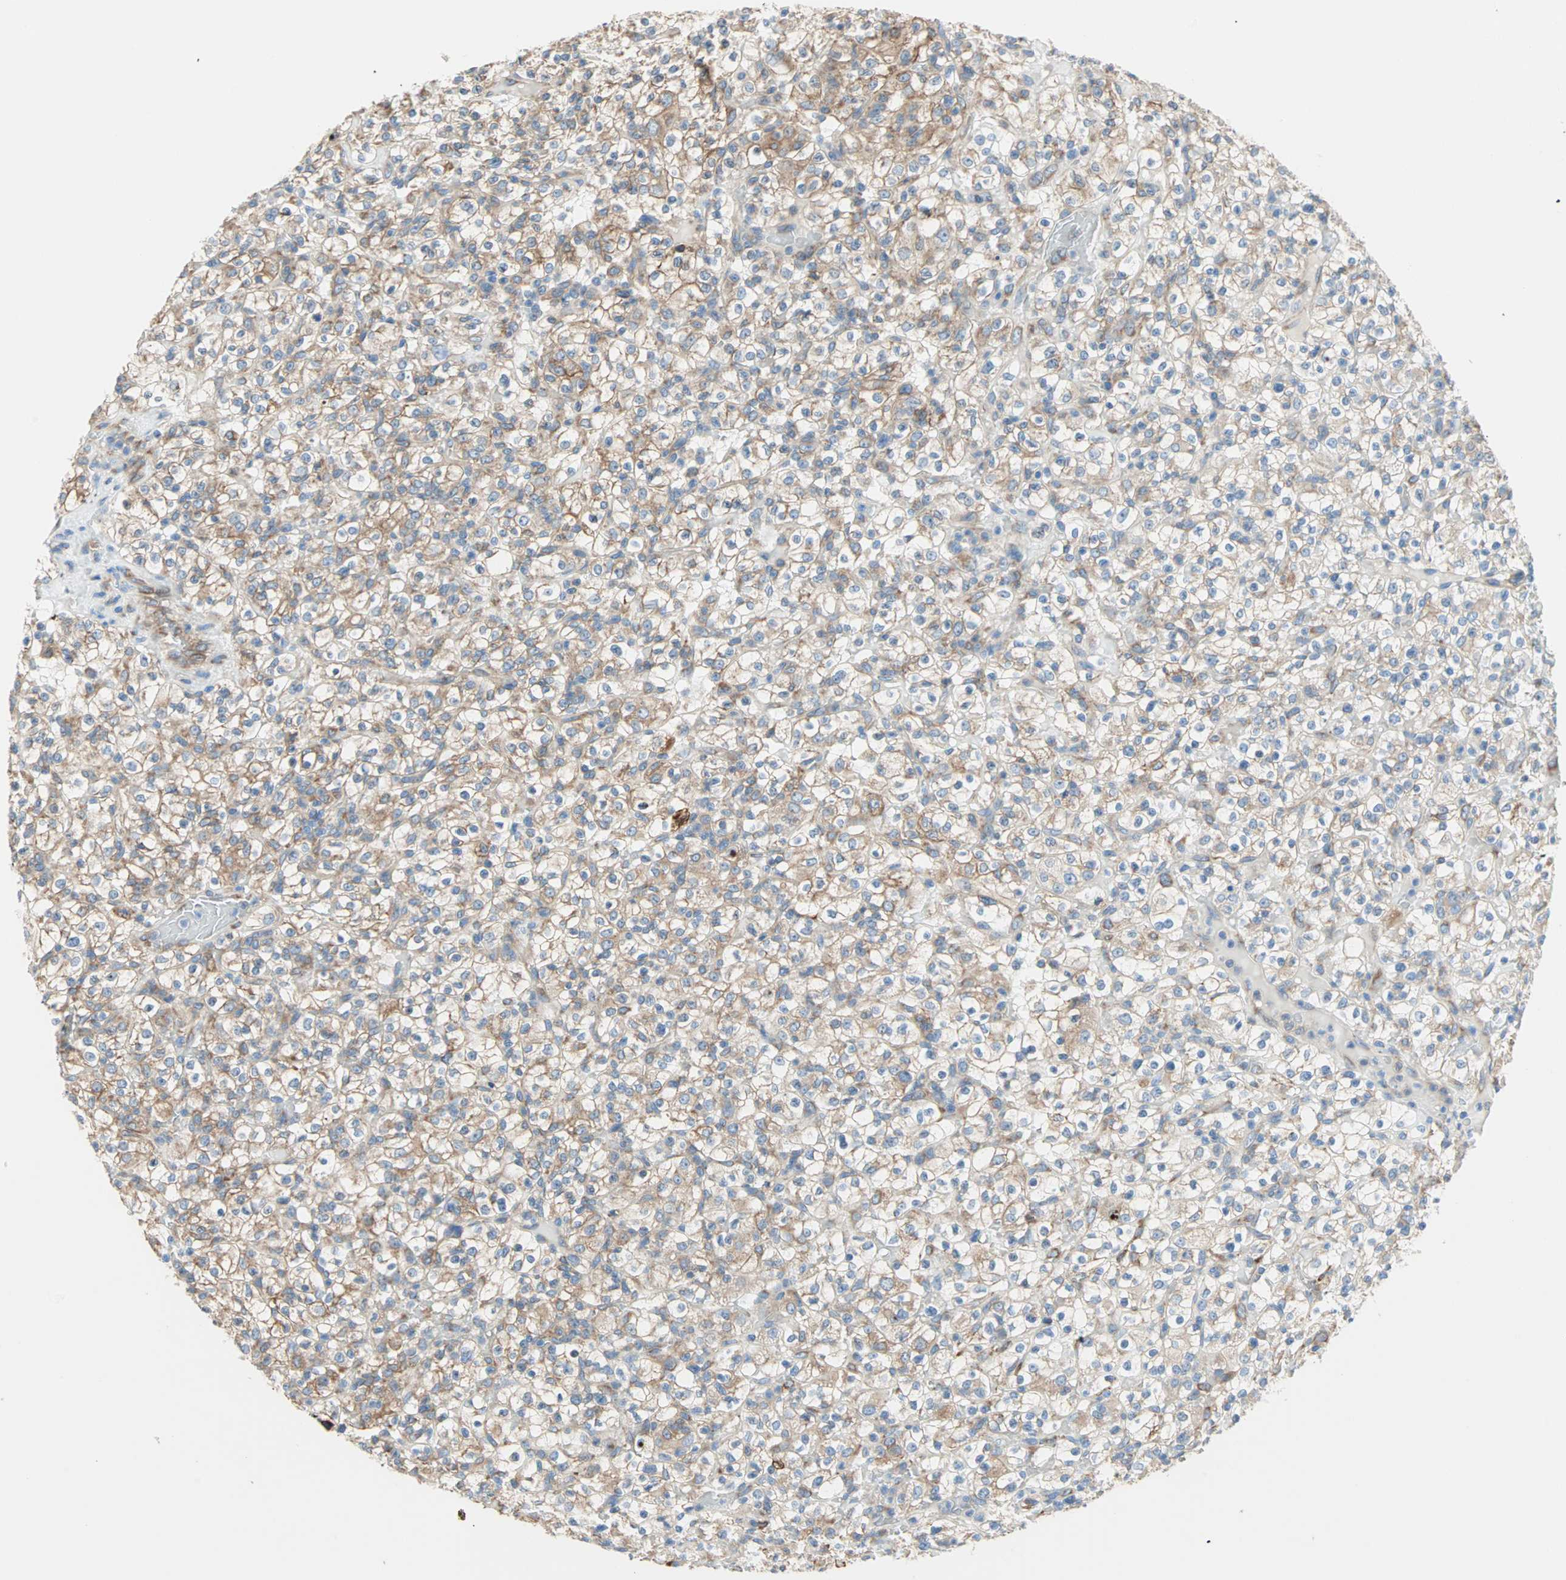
{"staining": {"intensity": "moderate", "quantity": ">75%", "location": "cytoplasmic/membranous"}, "tissue": "renal cancer", "cell_type": "Tumor cells", "image_type": "cancer", "snomed": [{"axis": "morphology", "description": "Normal tissue, NOS"}, {"axis": "morphology", "description": "Adenocarcinoma, NOS"}, {"axis": "topography", "description": "Kidney"}], "caption": "About >75% of tumor cells in adenocarcinoma (renal) exhibit moderate cytoplasmic/membranous protein expression as visualized by brown immunohistochemical staining.", "gene": "PLCXD1", "patient": {"sex": "female", "age": 72}}